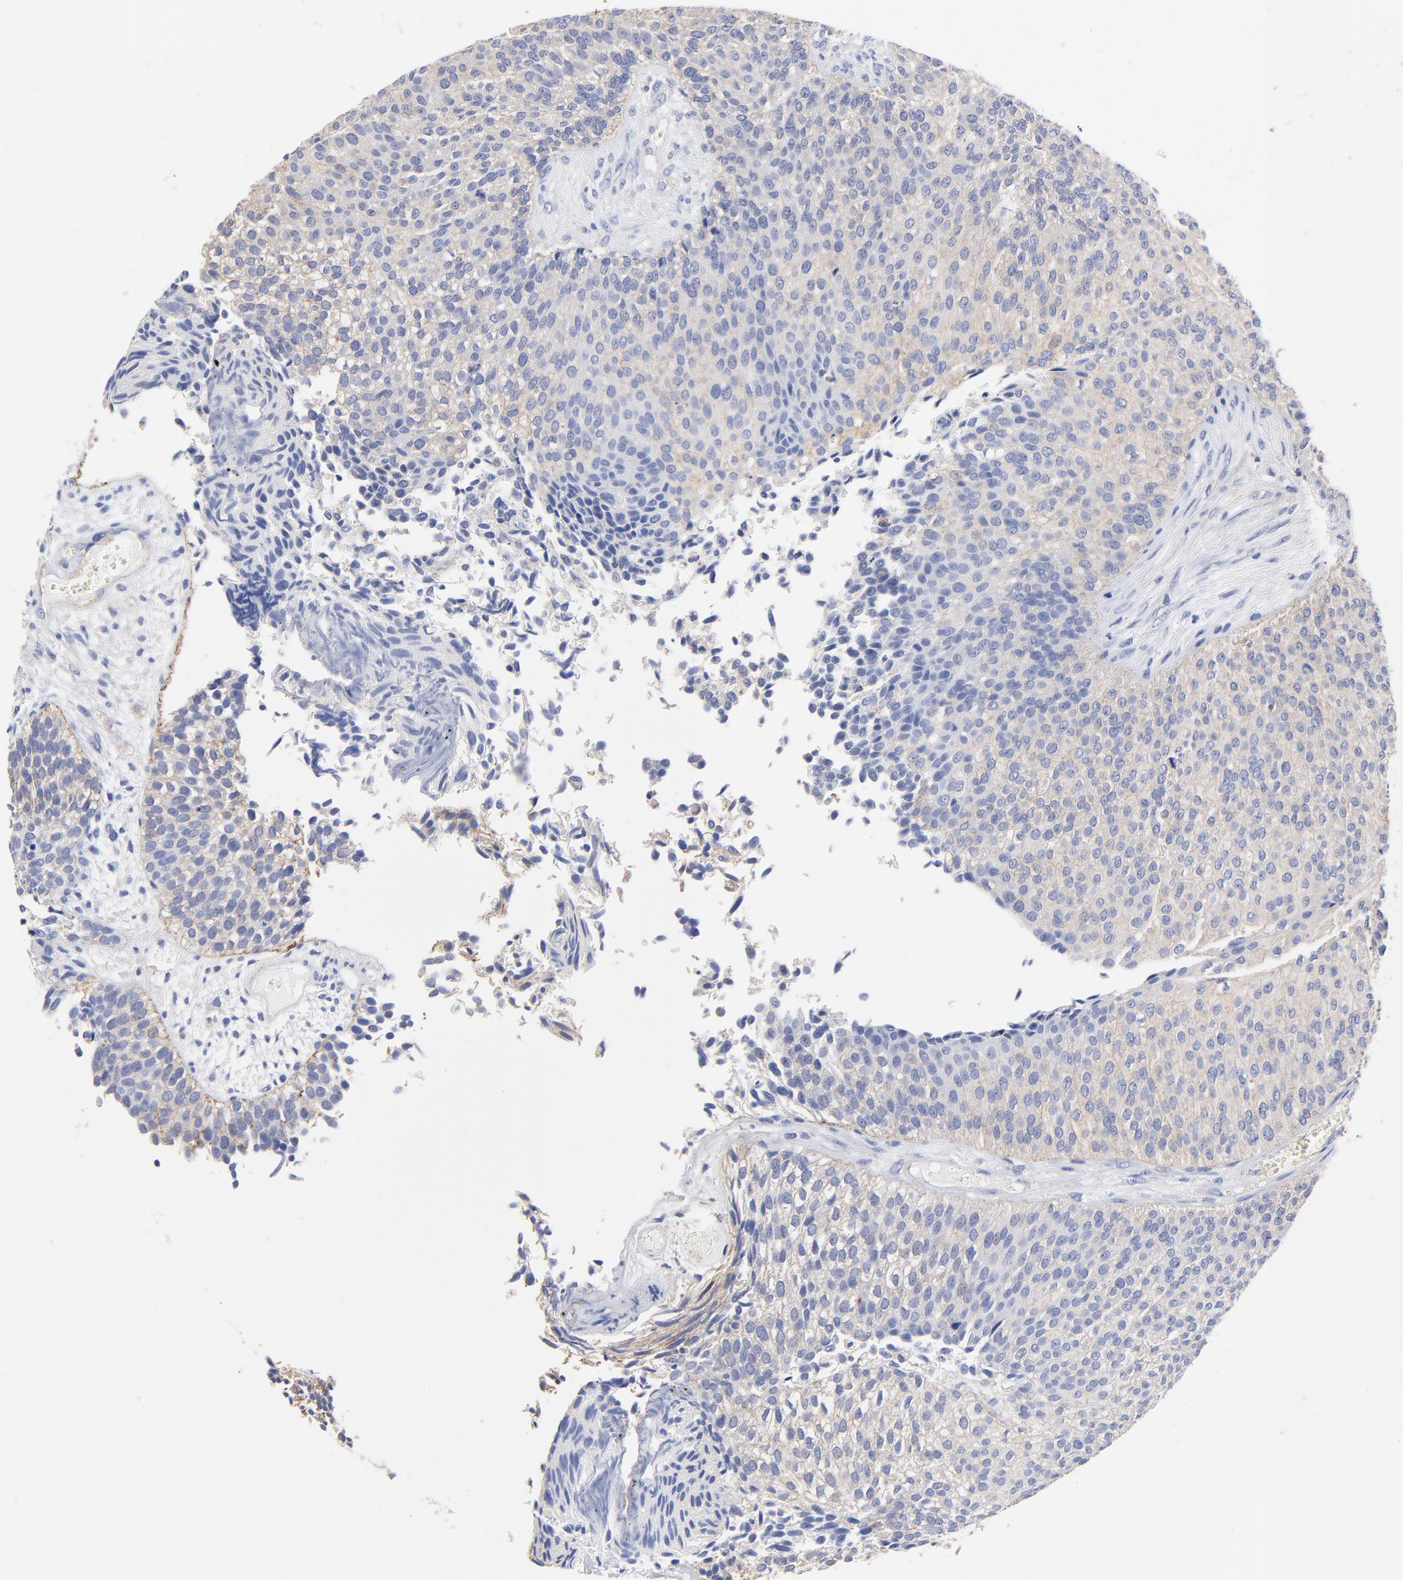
{"staining": {"intensity": "moderate", "quantity": "25%-75%", "location": "cytoplasmic/membranous"}, "tissue": "urothelial cancer", "cell_type": "Tumor cells", "image_type": "cancer", "snomed": [{"axis": "morphology", "description": "Urothelial carcinoma, Low grade"}, {"axis": "topography", "description": "Urinary bladder"}], "caption": "Immunohistochemical staining of urothelial cancer displays medium levels of moderate cytoplasmic/membranous protein expression in approximately 25%-75% of tumor cells.", "gene": "ASL", "patient": {"sex": "male", "age": 84}}